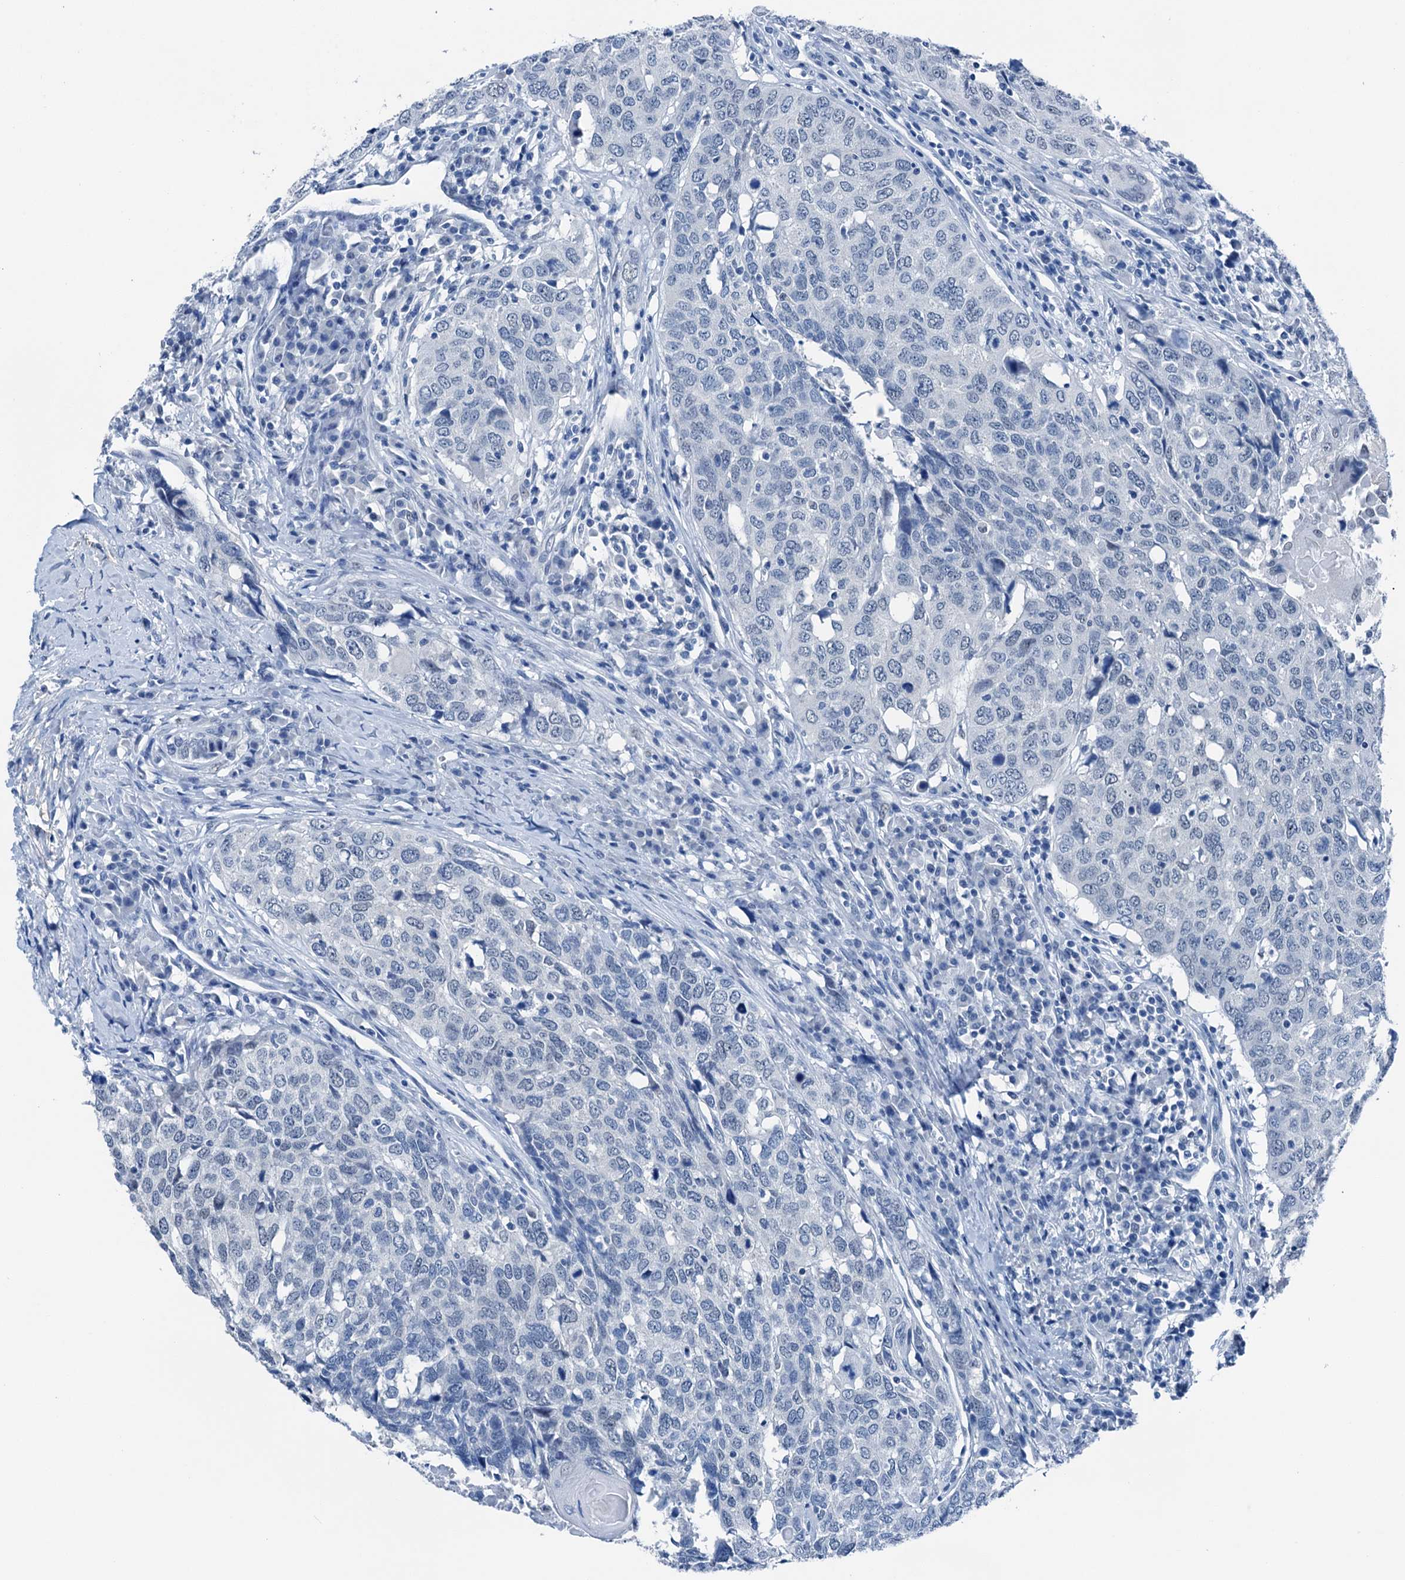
{"staining": {"intensity": "negative", "quantity": "none", "location": "none"}, "tissue": "head and neck cancer", "cell_type": "Tumor cells", "image_type": "cancer", "snomed": [{"axis": "morphology", "description": "Squamous cell carcinoma, NOS"}, {"axis": "topography", "description": "Head-Neck"}], "caption": "Head and neck cancer was stained to show a protein in brown. There is no significant staining in tumor cells.", "gene": "CBLN3", "patient": {"sex": "male", "age": 66}}